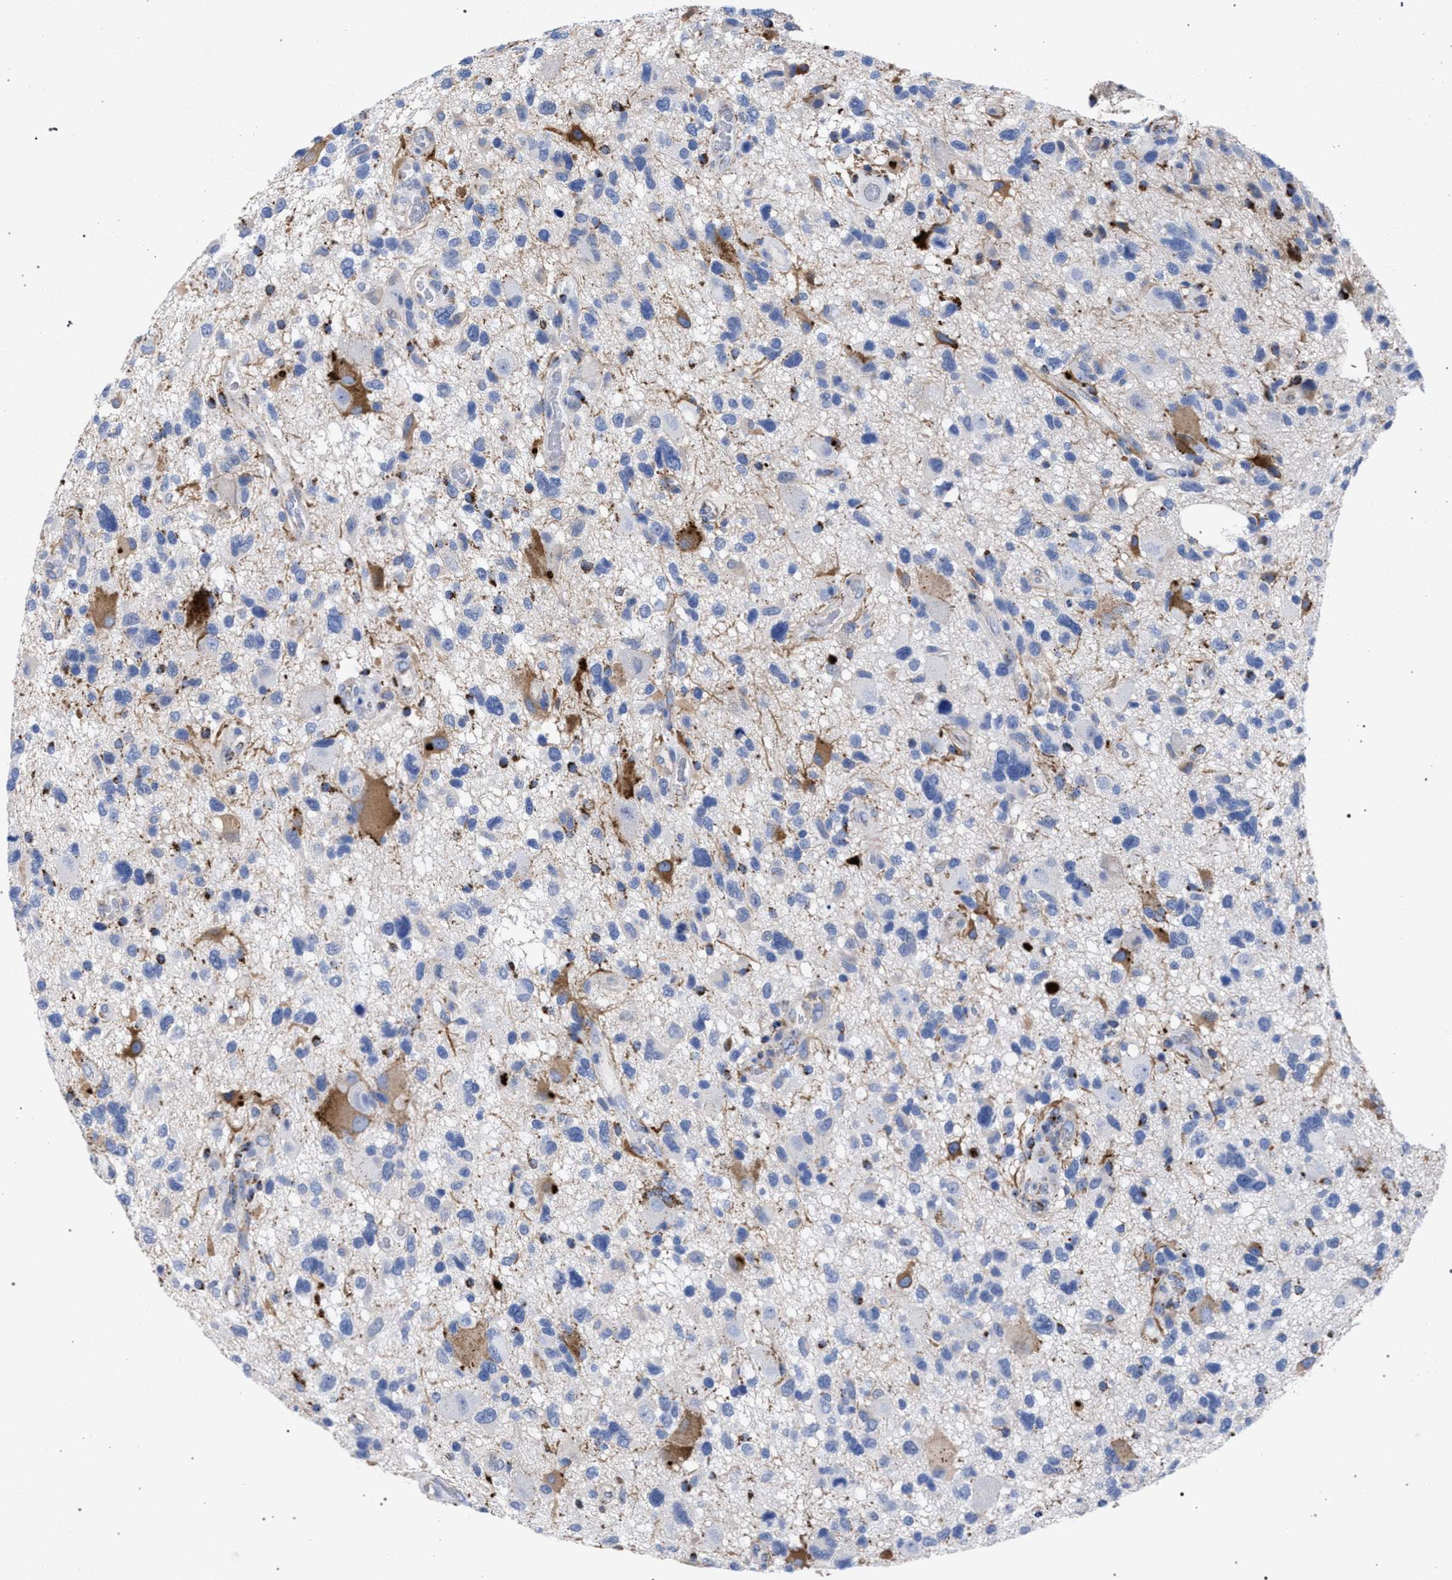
{"staining": {"intensity": "strong", "quantity": "<25%", "location": "cytoplasmic/membranous"}, "tissue": "glioma", "cell_type": "Tumor cells", "image_type": "cancer", "snomed": [{"axis": "morphology", "description": "Glioma, malignant, High grade"}, {"axis": "topography", "description": "Brain"}], "caption": "This image displays IHC staining of malignant glioma (high-grade), with medium strong cytoplasmic/membranous staining in approximately <25% of tumor cells.", "gene": "ACADS", "patient": {"sex": "male", "age": 33}}